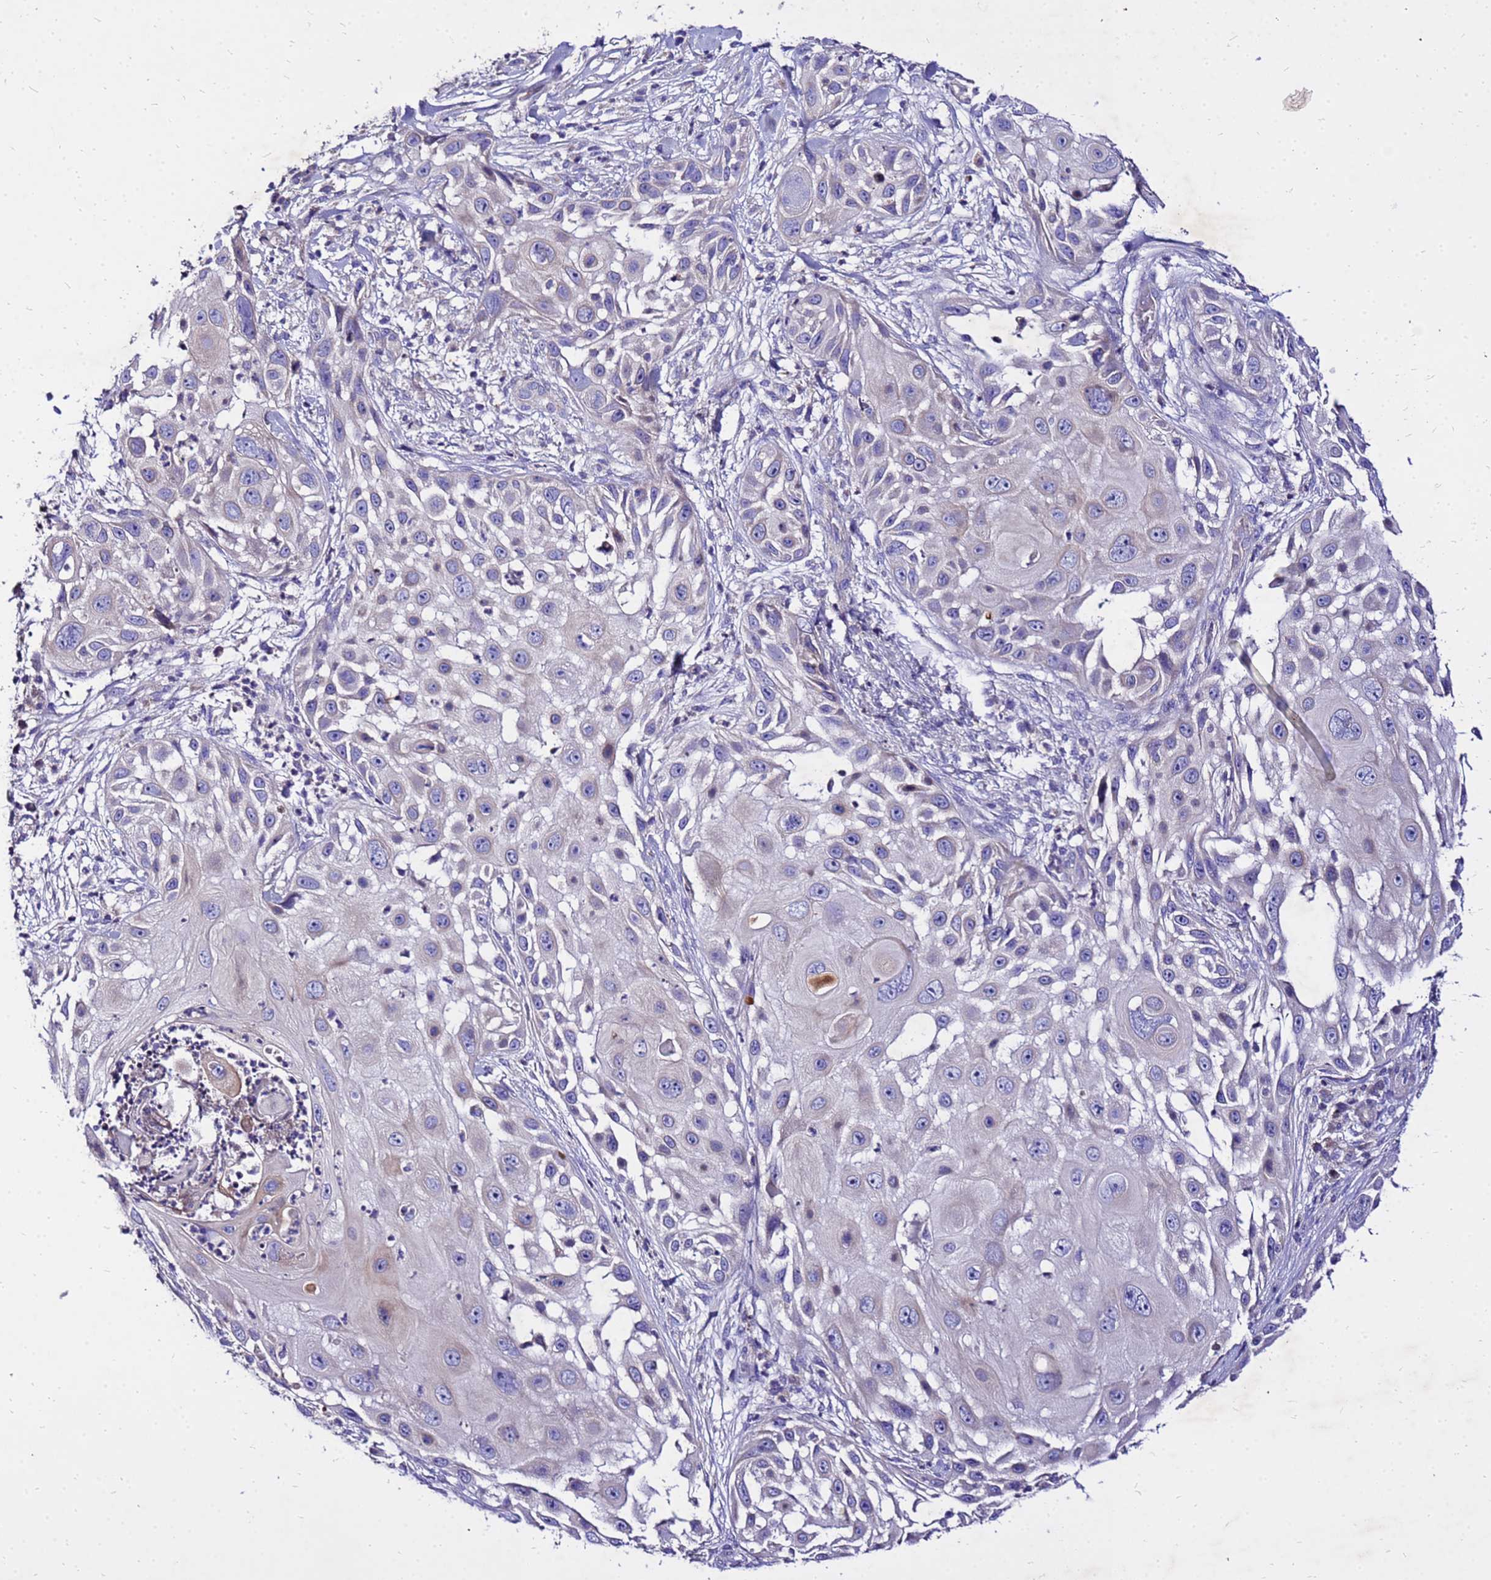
{"staining": {"intensity": "negative", "quantity": "none", "location": "none"}, "tissue": "skin cancer", "cell_type": "Tumor cells", "image_type": "cancer", "snomed": [{"axis": "morphology", "description": "Squamous cell carcinoma, NOS"}, {"axis": "topography", "description": "Skin"}], "caption": "A photomicrograph of skin cancer (squamous cell carcinoma) stained for a protein exhibits no brown staining in tumor cells. The staining is performed using DAB brown chromogen with nuclei counter-stained in using hematoxylin.", "gene": "COX14", "patient": {"sex": "female", "age": 44}}